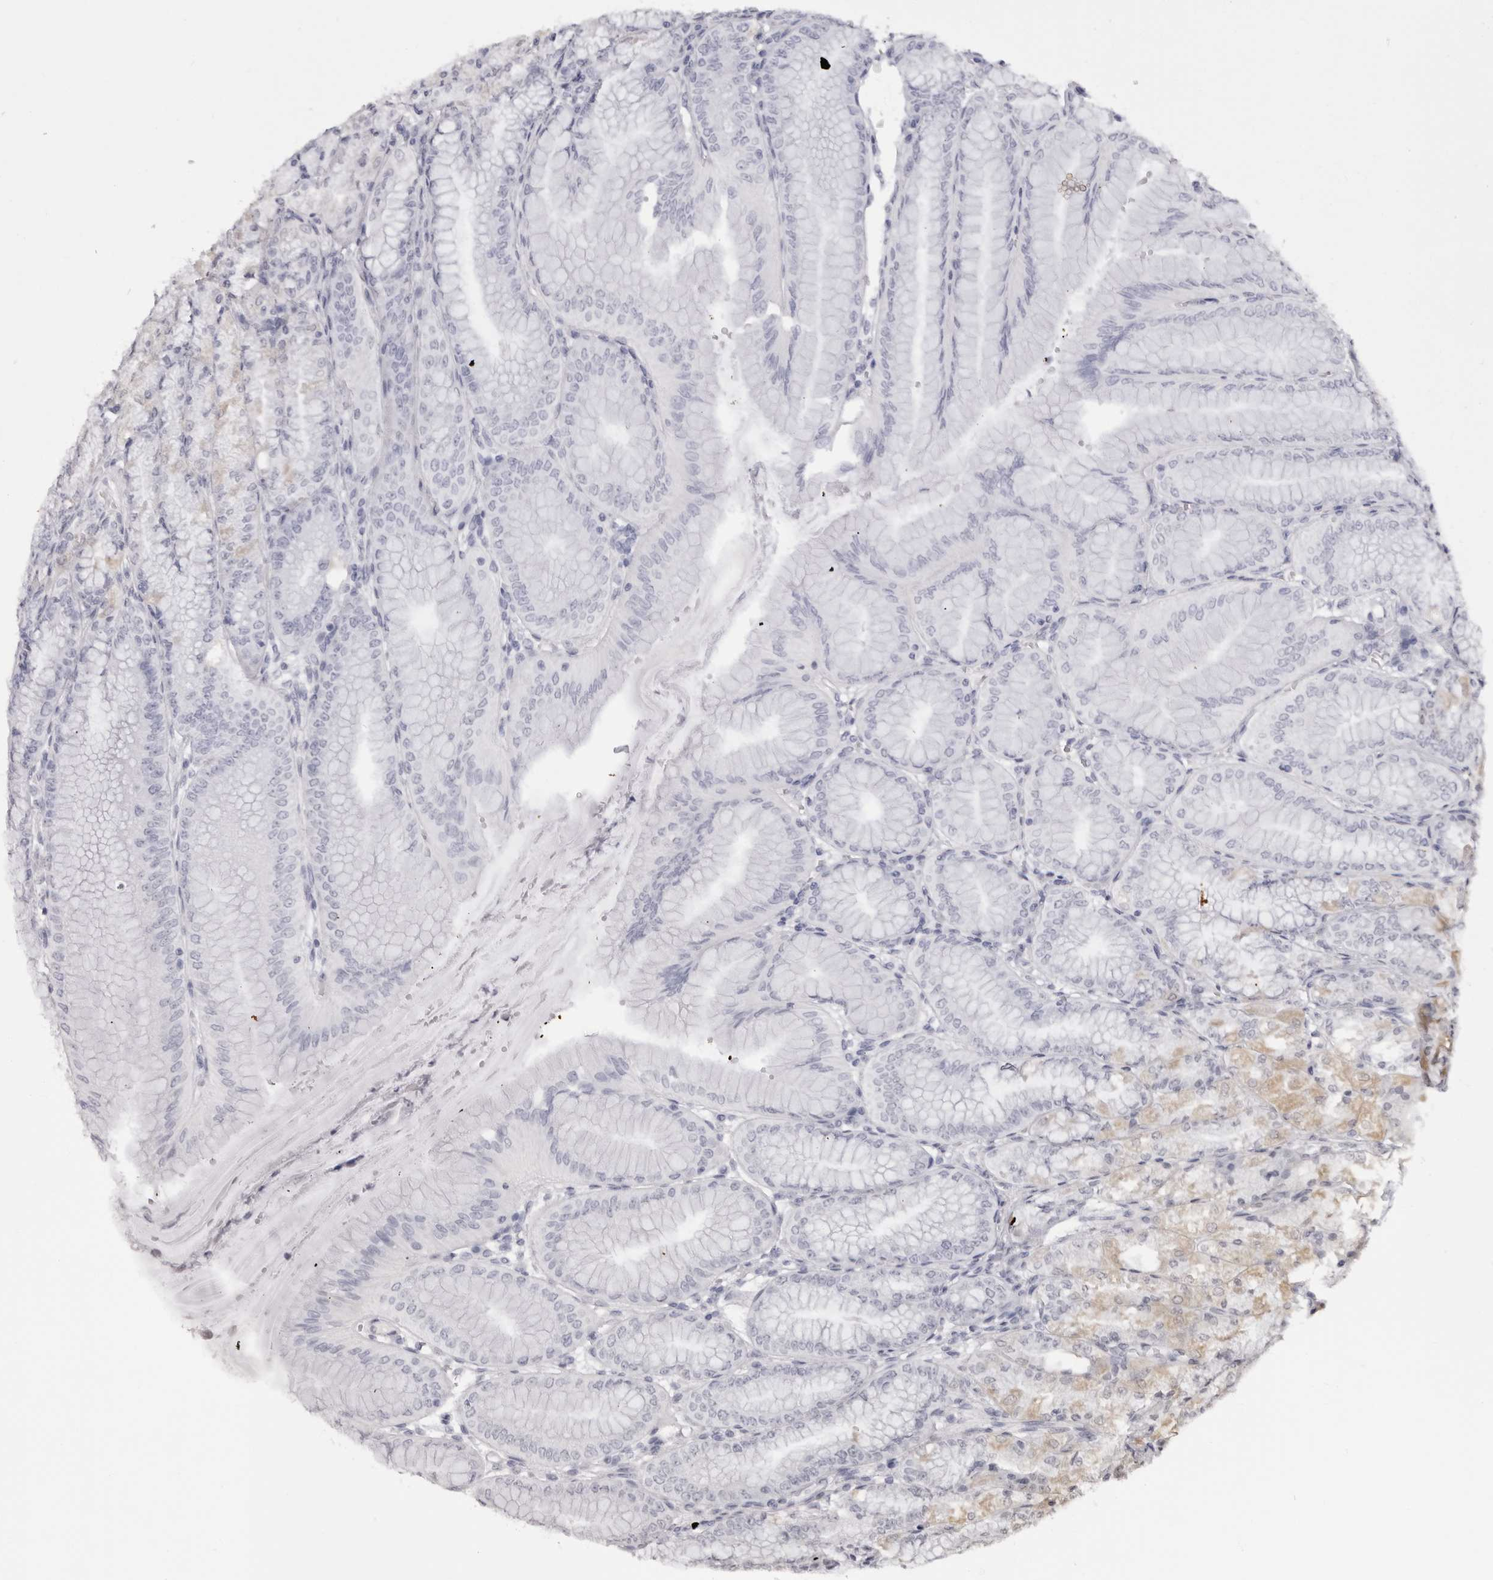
{"staining": {"intensity": "moderate", "quantity": "<25%", "location": "cytoplasmic/membranous"}, "tissue": "stomach", "cell_type": "Glandular cells", "image_type": "normal", "snomed": [{"axis": "morphology", "description": "Normal tissue, NOS"}, {"axis": "topography", "description": "Stomach, lower"}], "caption": "Approximately <25% of glandular cells in benign human stomach reveal moderate cytoplasmic/membranous protein staining as visualized by brown immunohistochemical staining.", "gene": "ACP6", "patient": {"sex": "male", "age": 71}}